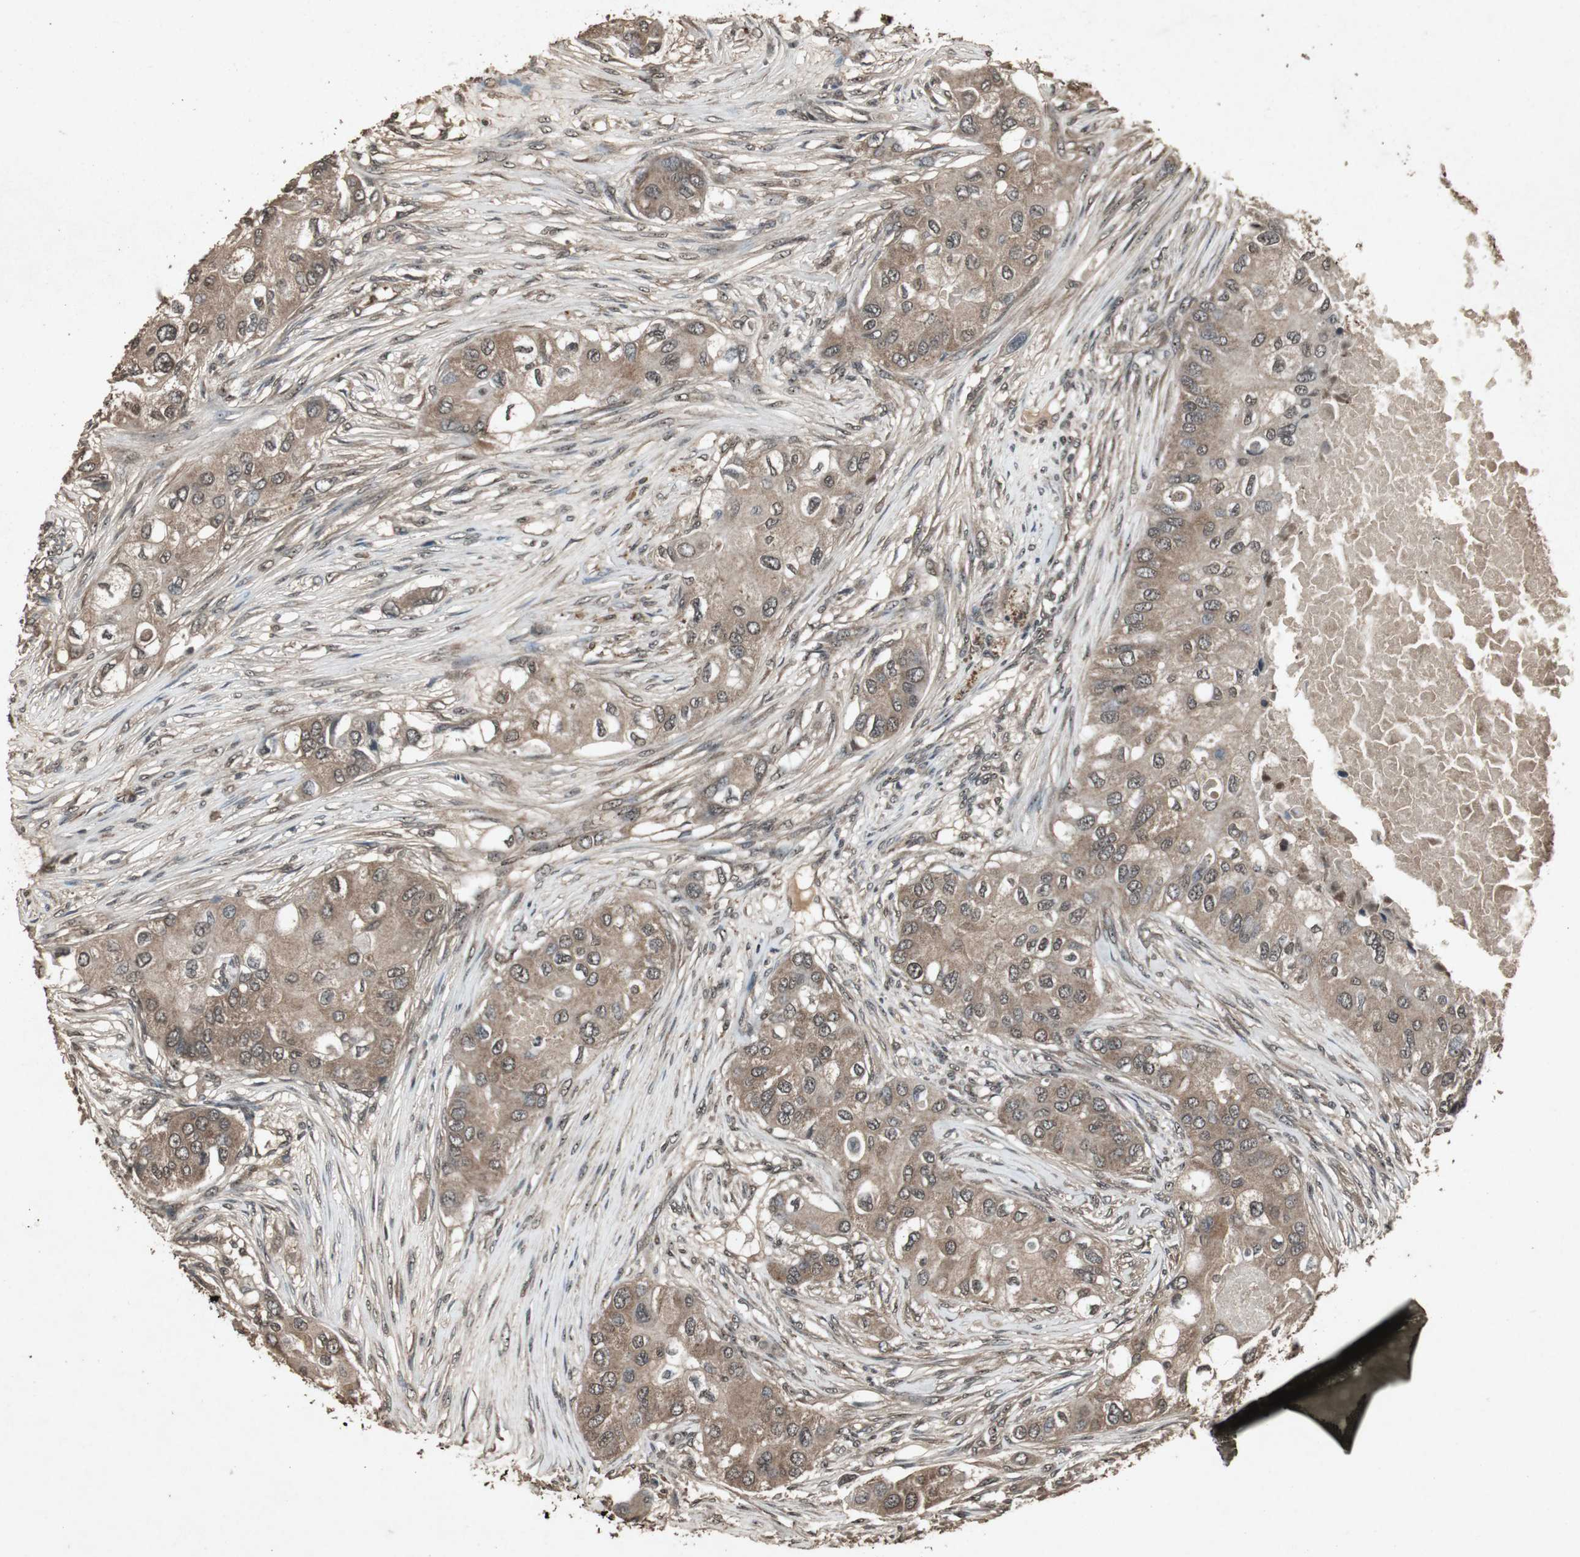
{"staining": {"intensity": "moderate", "quantity": ">75%", "location": "cytoplasmic/membranous,nuclear"}, "tissue": "breast cancer", "cell_type": "Tumor cells", "image_type": "cancer", "snomed": [{"axis": "morphology", "description": "Normal tissue, NOS"}, {"axis": "morphology", "description": "Duct carcinoma"}, {"axis": "topography", "description": "Breast"}], "caption": "Human intraductal carcinoma (breast) stained with a brown dye shows moderate cytoplasmic/membranous and nuclear positive positivity in approximately >75% of tumor cells.", "gene": "EMX1", "patient": {"sex": "female", "age": 49}}